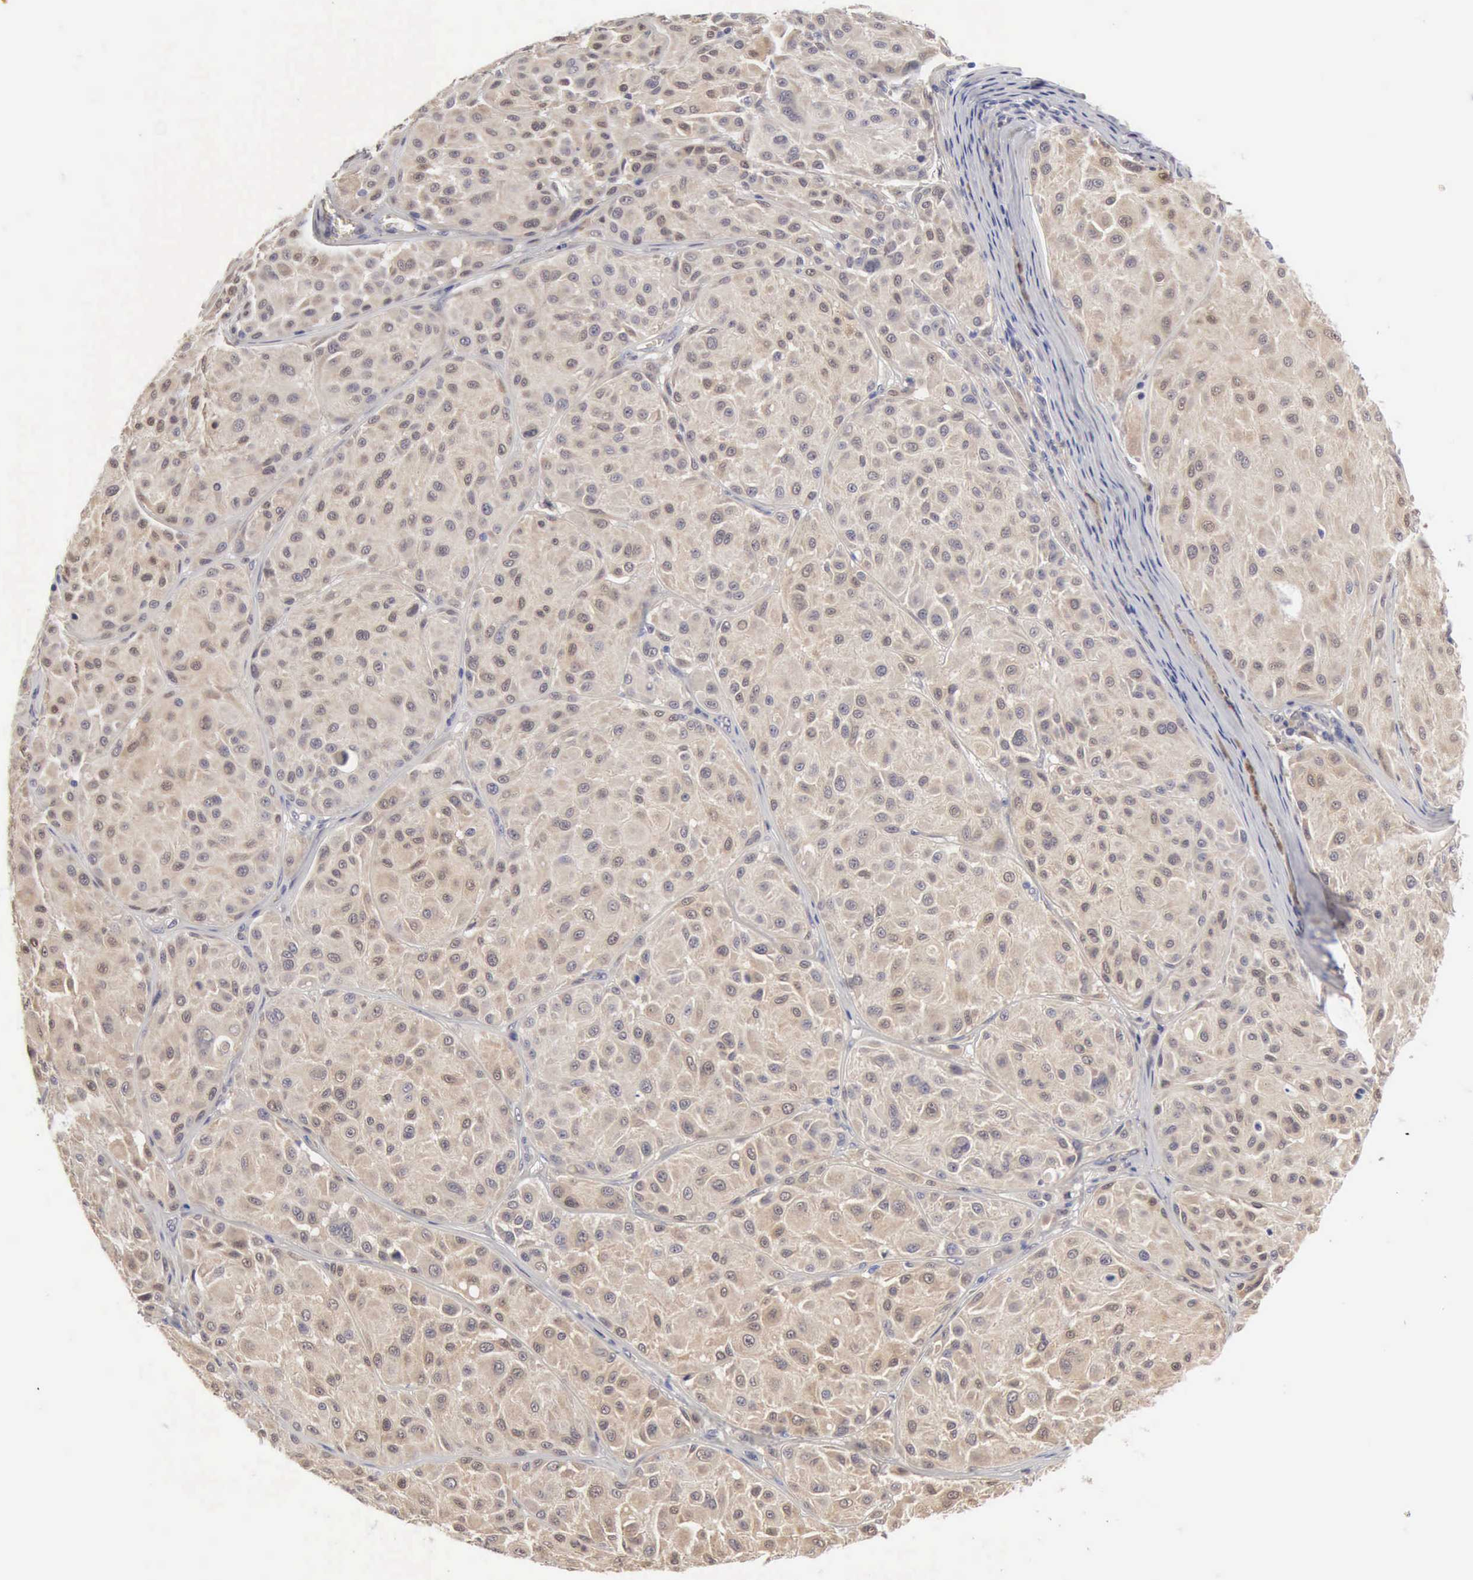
{"staining": {"intensity": "weak", "quantity": ">75%", "location": "cytoplasmic/membranous"}, "tissue": "melanoma", "cell_type": "Tumor cells", "image_type": "cancer", "snomed": [{"axis": "morphology", "description": "Malignant melanoma, NOS"}, {"axis": "topography", "description": "Skin"}], "caption": "Malignant melanoma stained with DAB (3,3'-diaminobenzidine) immunohistochemistry demonstrates low levels of weak cytoplasmic/membranous expression in approximately >75% of tumor cells. The staining was performed using DAB (3,3'-diaminobenzidine), with brown indicating positive protein expression. Nuclei are stained blue with hematoxylin.", "gene": "PTGR2", "patient": {"sex": "male", "age": 36}}